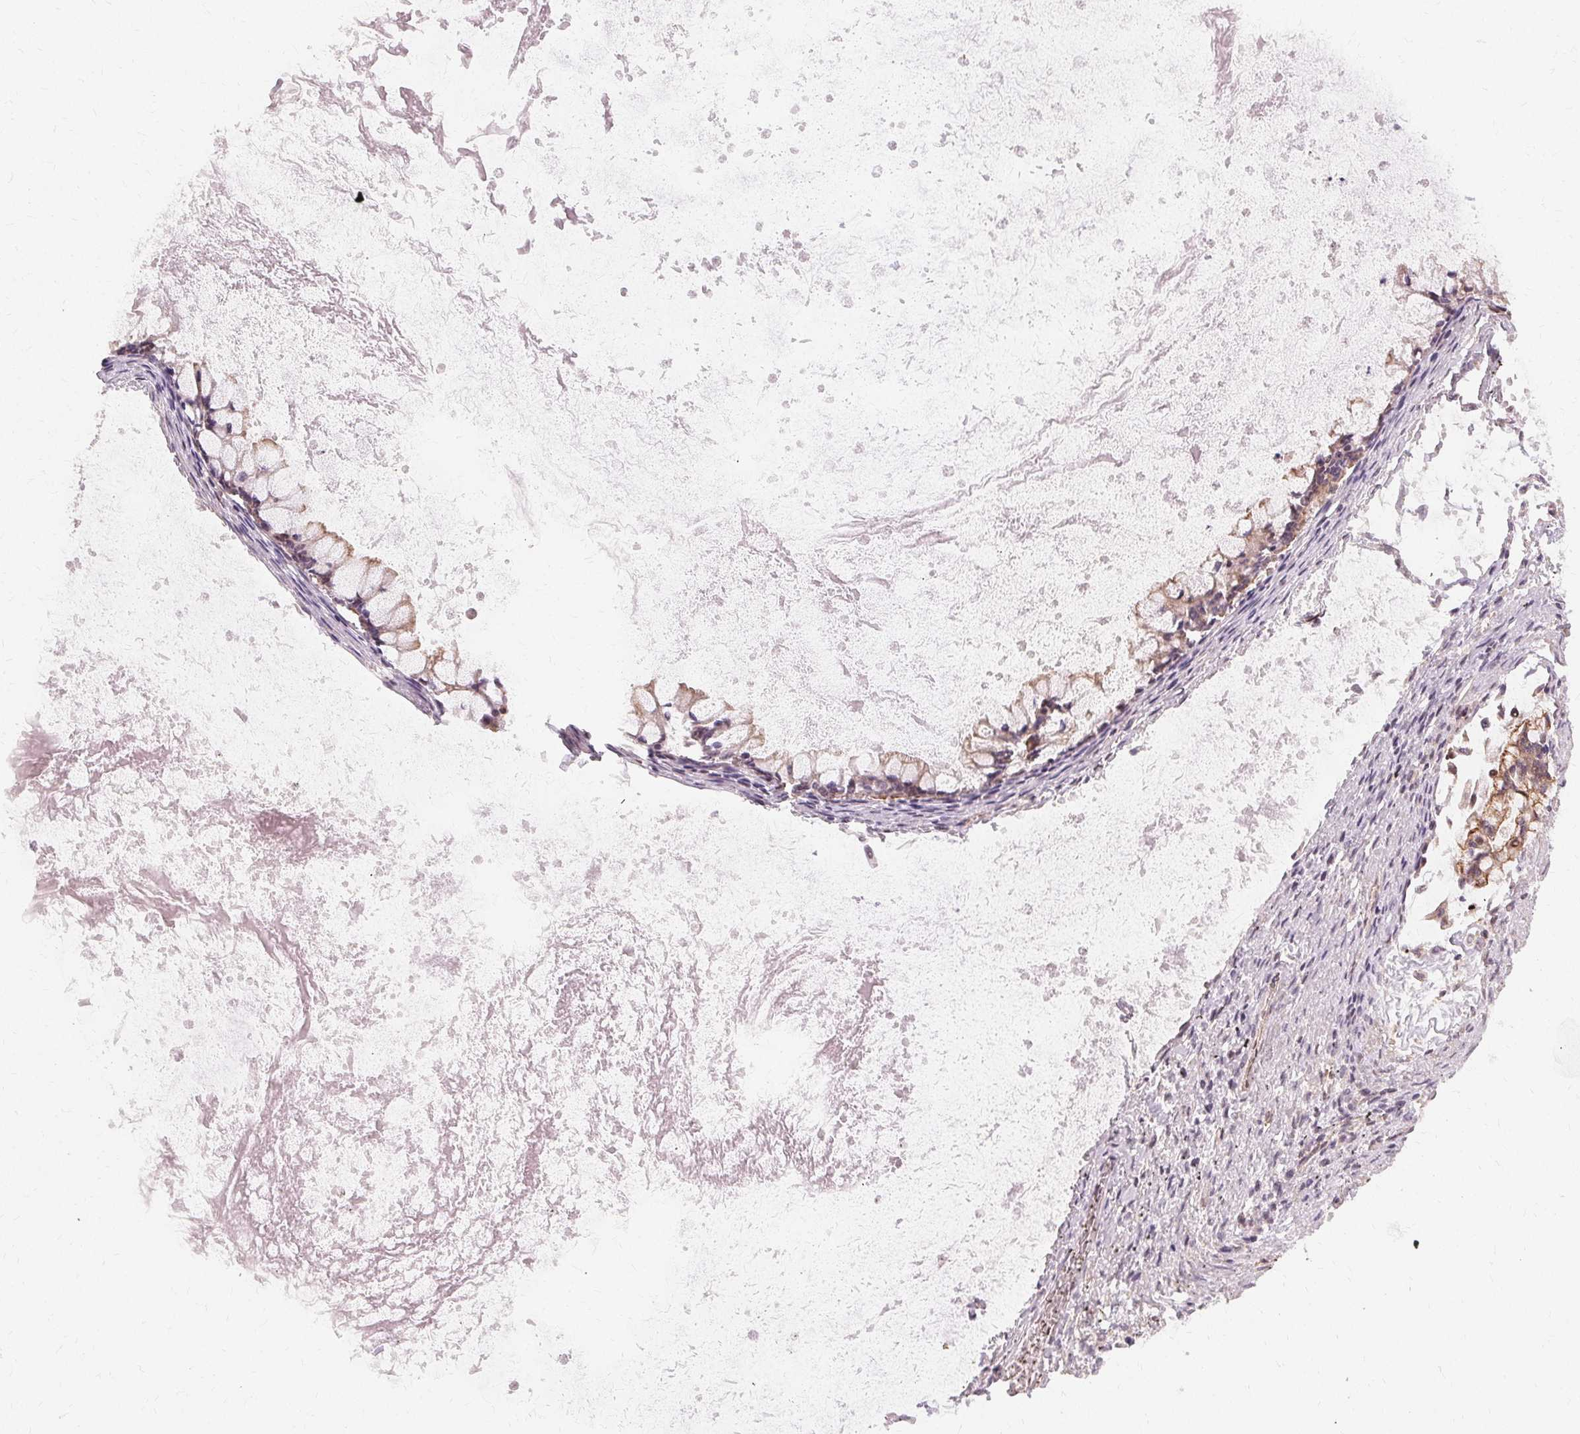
{"staining": {"intensity": "weak", "quantity": "25%-75%", "location": "cytoplasmic/membranous"}, "tissue": "ovarian cancer", "cell_type": "Tumor cells", "image_type": "cancer", "snomed": [{"axis": "morphology", "description": "Cystadenocarcinoma, mucinous, NOS"}, {"axis": "topography", "description": "Ovary"}], "caption": "Protein staining of mucinous cystadenocarcinoma (ovarian) tissue demonstrates weak cytoplasmic/membranous staining in approximately 25%-75% of tumor cells.", "gene": "USP8", "patient": {"sex": "female", "age": 67}}